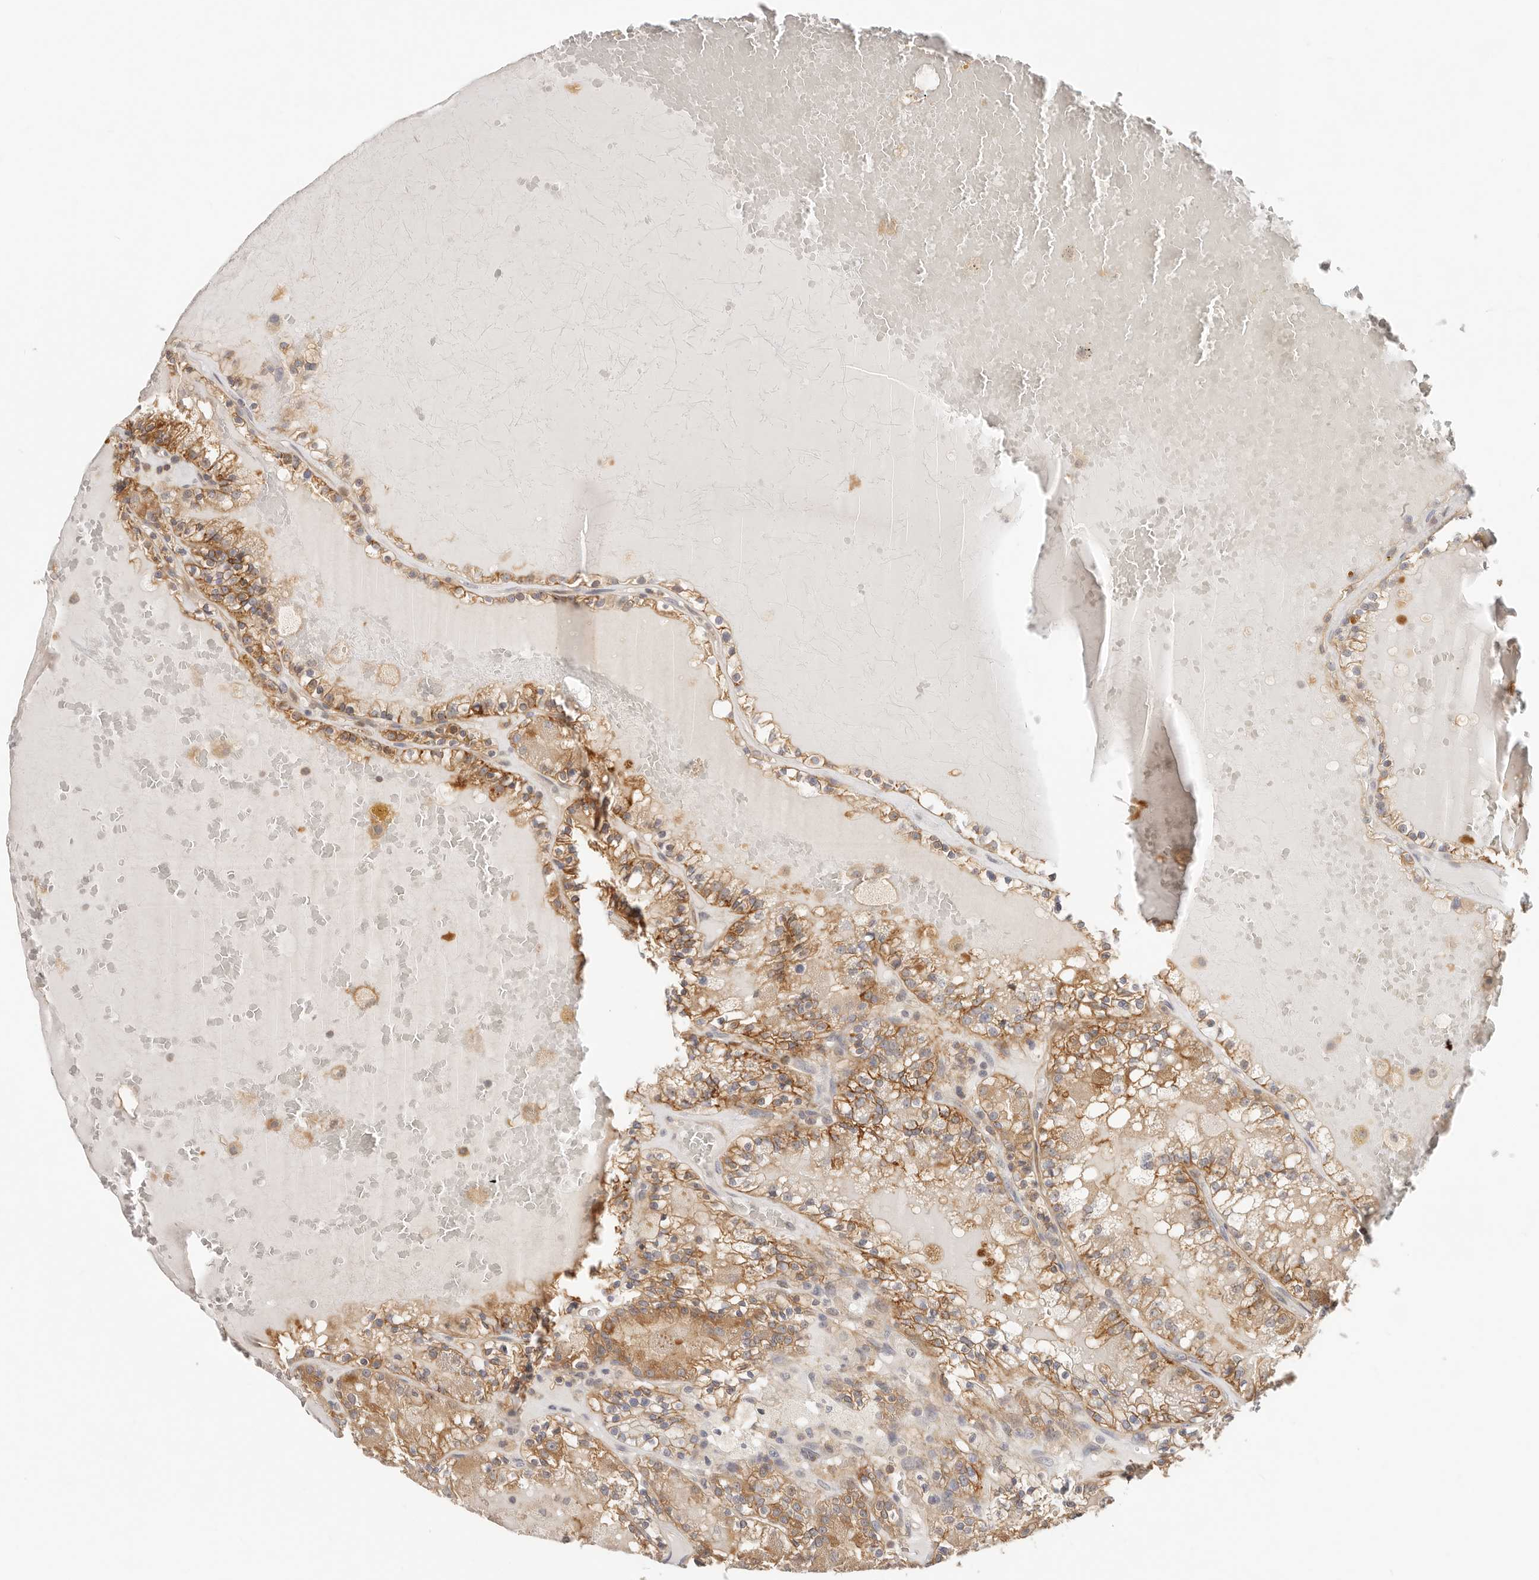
{"staining": {"intensity": "moderate", "quantity": ">75%", "location": "cytoplasmic/membranous"}, "tissue": "renal cancer", "cell_type": "Tumor cells", "image_type": "cancer", "snomed": [{"axis": "morphology", "description": "Adenocarcinoma, NOS"}, {"axis": "topography", "description": "Kidney"}], "caption": "Renal adenocarcinoma stained for a protein (brown) reveals moderate cytoplasmic/membranous positive expression in approximately >75% of tumor cells.", "gene": "DTNBP1", "patient": {"sex": "female", "age": 56}}